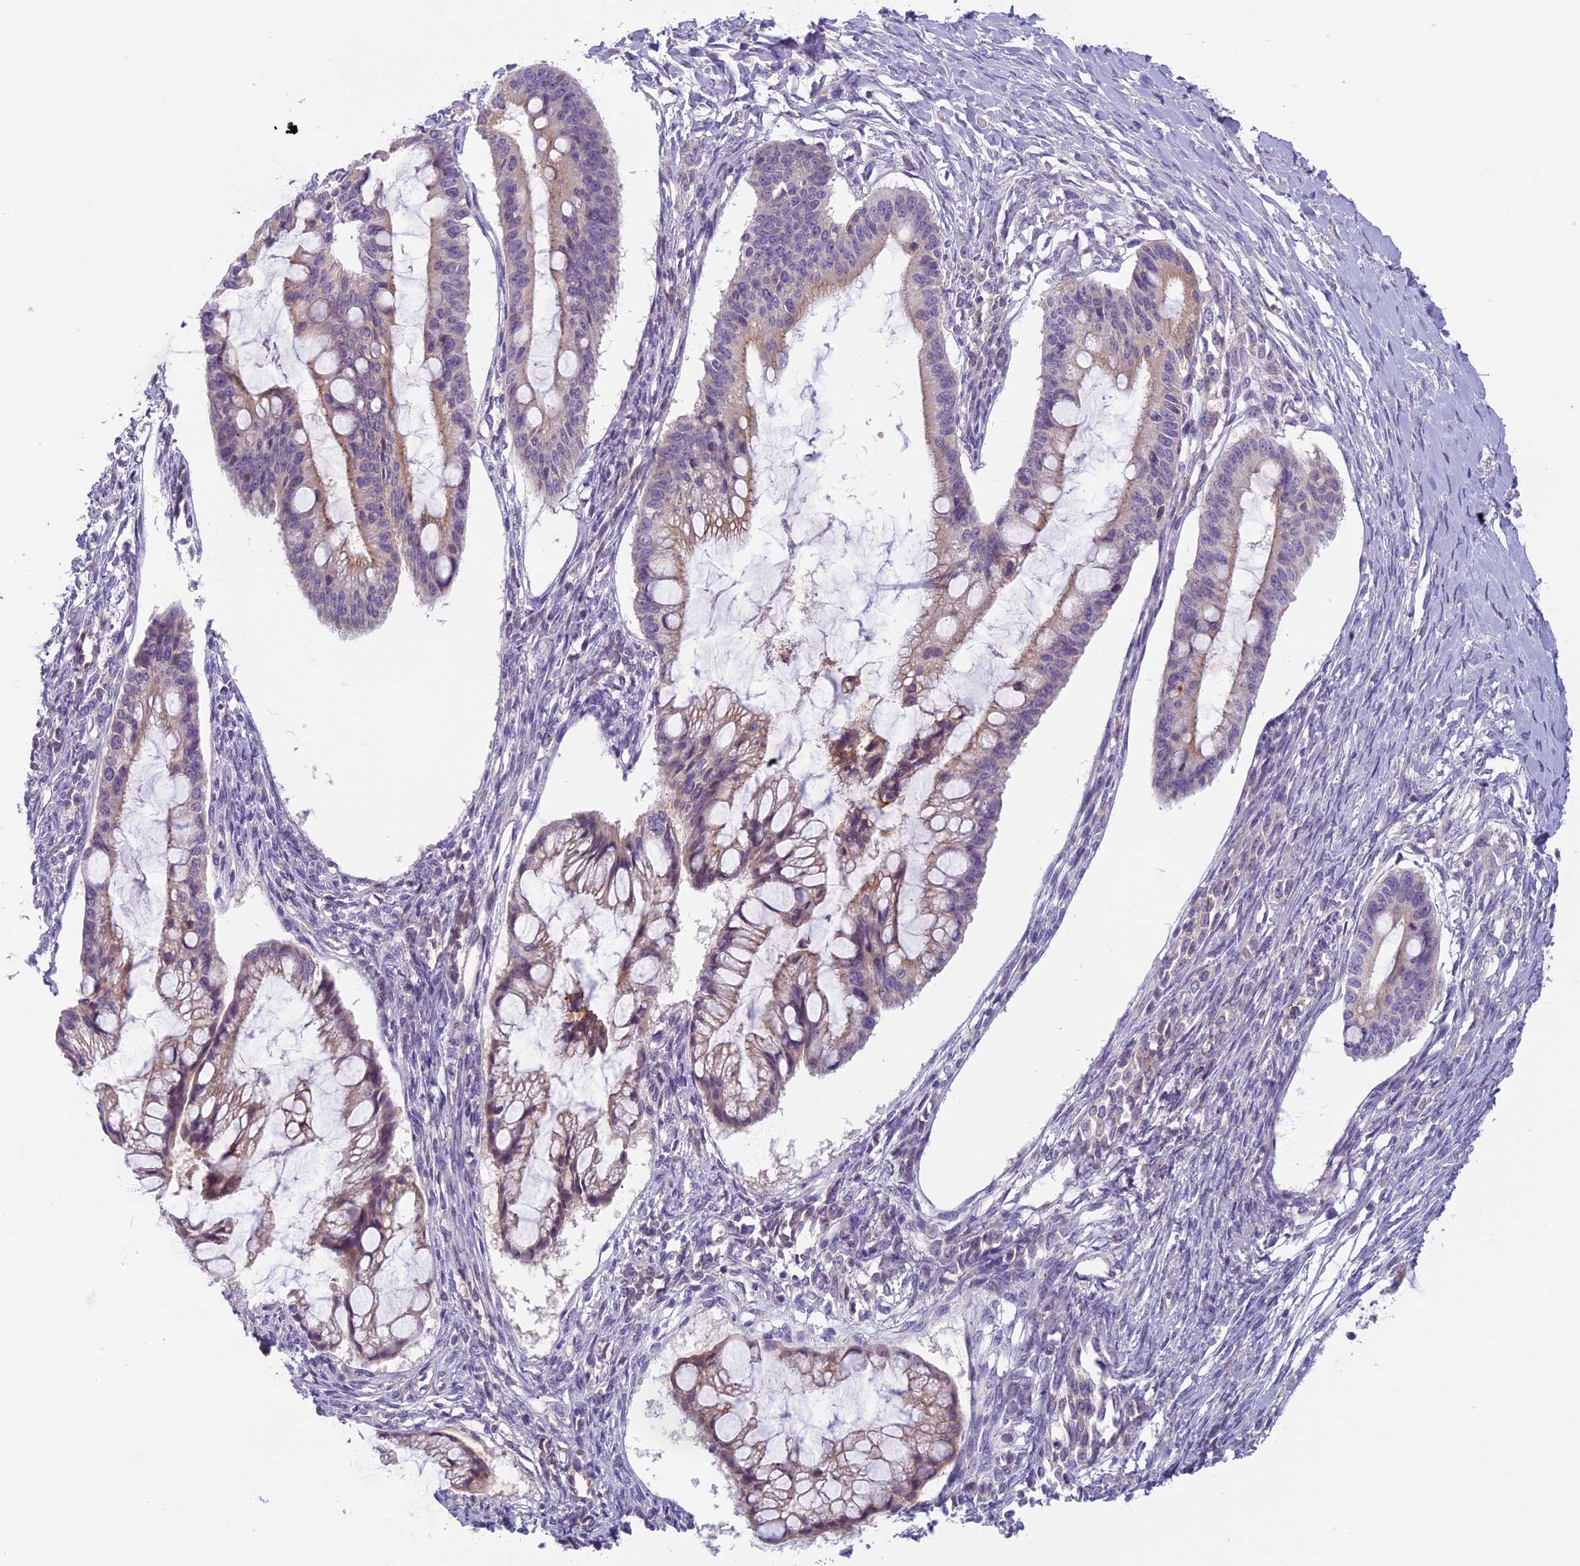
{"staining": {"intensity": "moderate", "quantity": "25%-75%", "location": "cytoplasmic/membranous"}, "tissue": "ovarian cancer", "cell_type": "Tumor cells", "image_type": "cancer", "snomed": [{"axis": "morphology", "description": "Cystadenocarcinoma, mucinous, NOS"}, {"axis": "topography", "description": "Ovary"}], "caption": "IHC photomicrograph of neoplastic tissue: human mucinous cystadenocarcinoma (ovarian) stained using immunohistochemistry demonstrates medium levels of moderate protein expression localized specifically in the cytoplasmic/membranous of tumor cells, appearing as a cytoplasmic/membranous brown color.", "gene": "SEMA7A", "patient": {"sex": "female", "age": 73}}